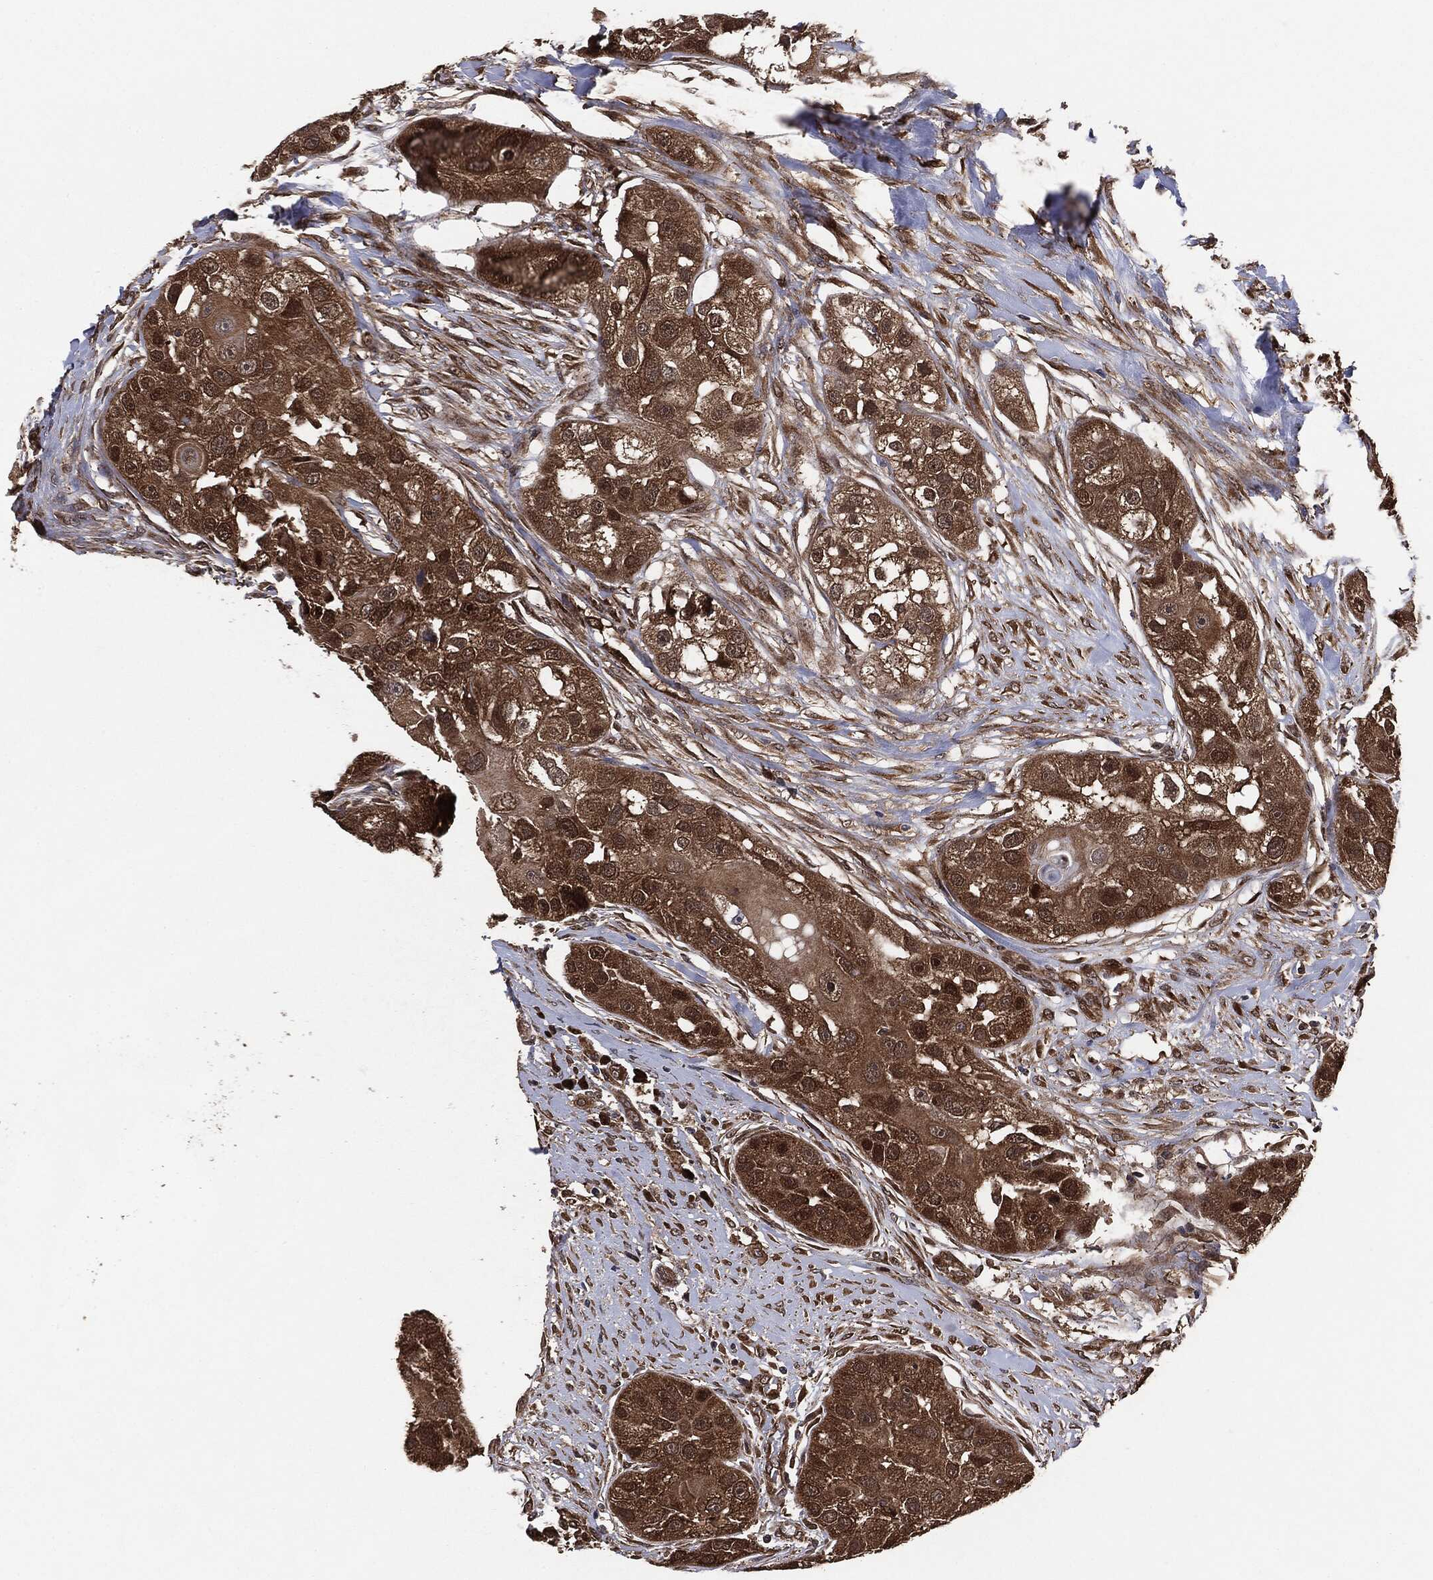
{"staining": {"intensity": "strong", "quantity": ">75%", "location": "cytoplasmic/membranous"}, "tissue": "head and neck cancer", "cell_type": "Tumor cells", "image_type": "cancer", "snomed": [{"axis": "morphology", "description": "Normal tissue, NOS"}, {"axis": "morphology", "description": "Squamous cell carcinoma, NOS"}, {"axis": "topography", "description": "Skeletal muscle"}, {"axis": "topography", "description": "Head-Neck"}], "caption": "Head and neck squamous cell carcinoma stained with DAB (3,3'-diaminobenzidine) immunohistochemistry (IHC) shows high levels of strong cytoplasmic/membranous expression in approximately >75% of tumor cells.", "gene": "NME1", "patient": {"sex": "male", "age": 51}}